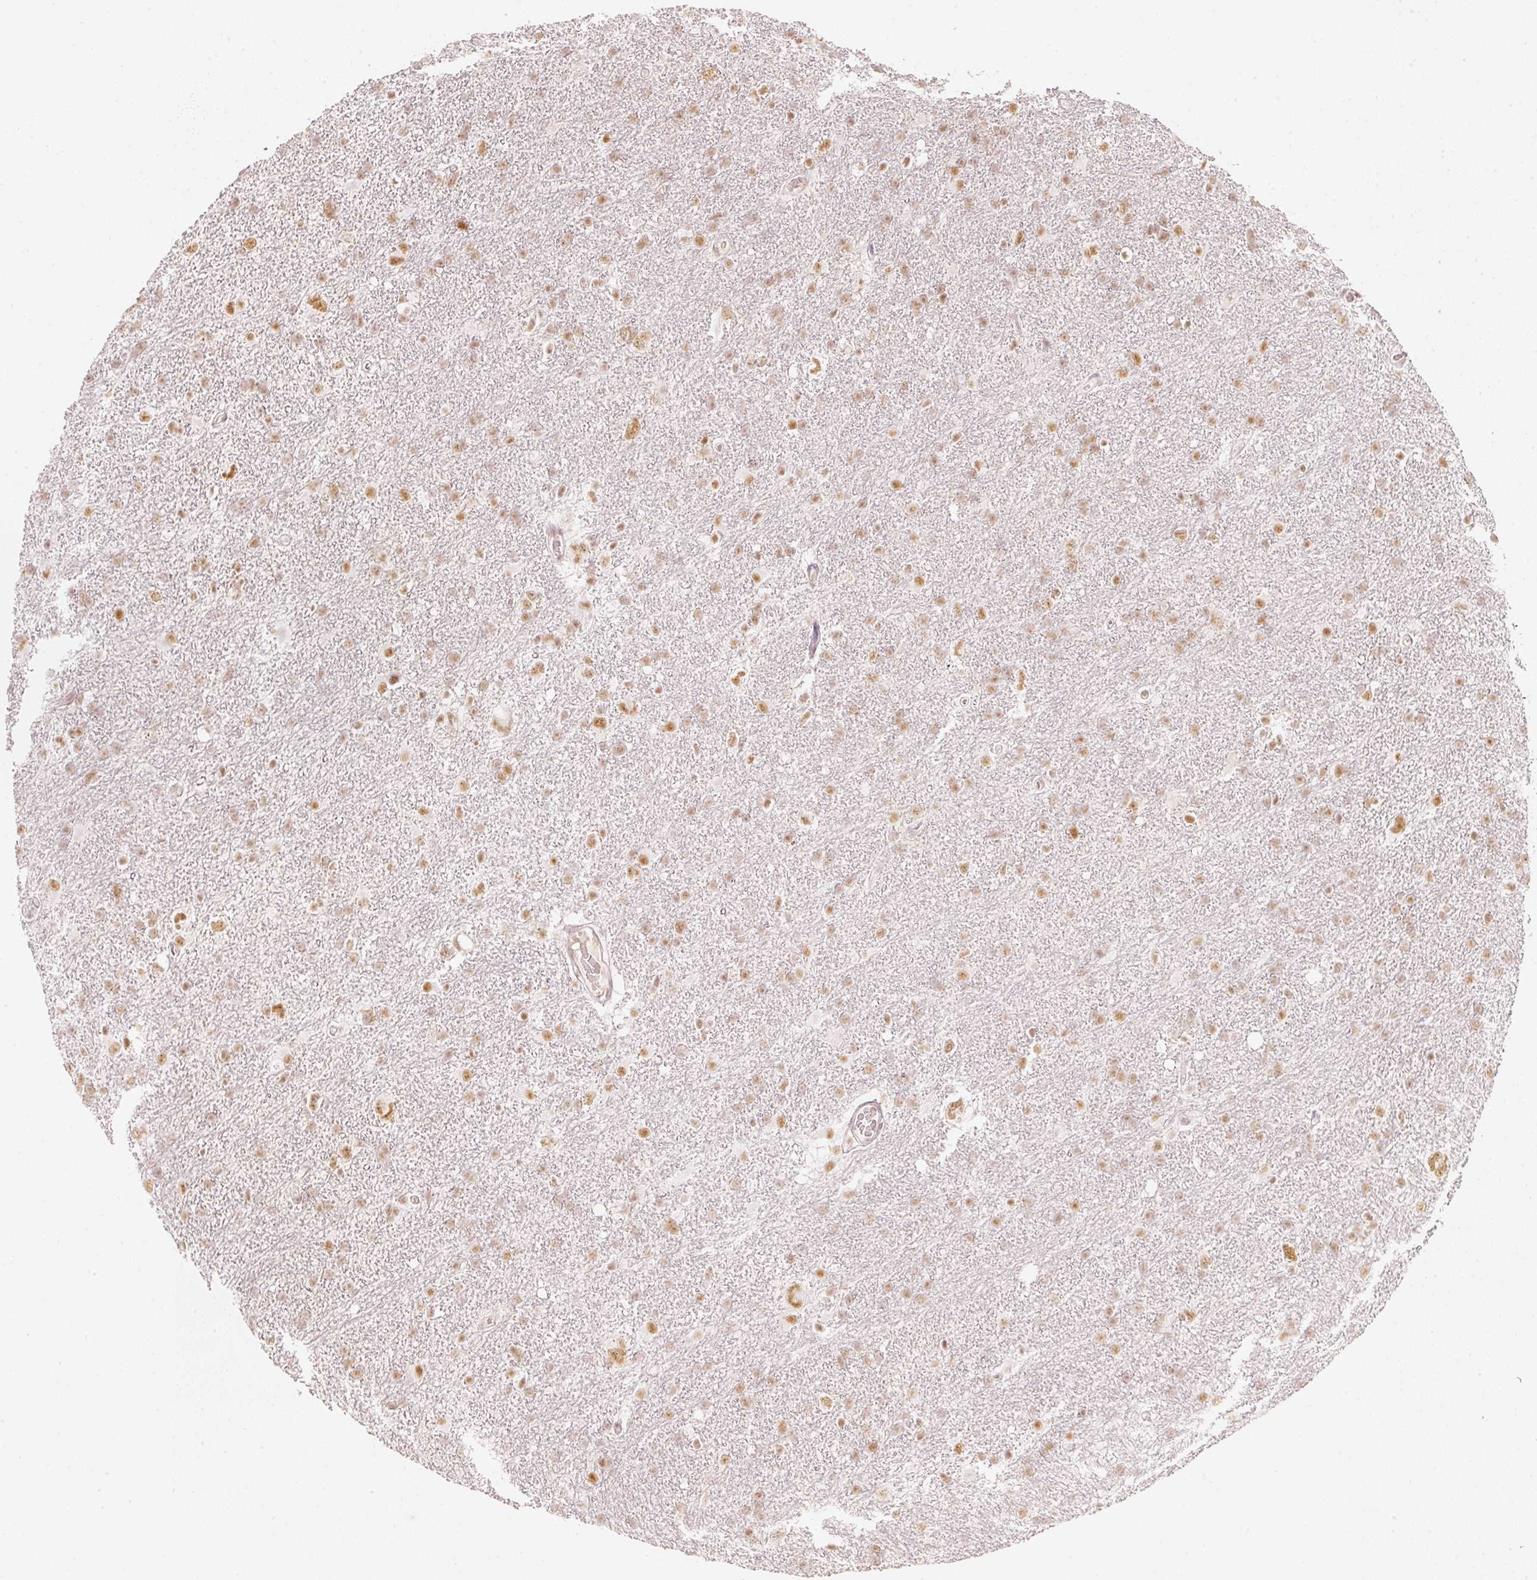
{"staining": {"intensity": "moderate", "quantity": ">75%", "location": "nuclear"}, "tissue": "glioma", "cell_type": "Tumor cells", "image_type": "cancer", "snomed": [{"axis": "morphology", "description": "Glioma, malignant, High grade"}, {"axis": "topography", "description": "Brain"}], "caption": "Approximately >75% of tumor cells in human glioma demonstrate moderate nuclear protein positivity as visualized by brown immunohistochemical staining.", "gene": "PPP1R10", "patient": {"sex": "male", "age": 61}}